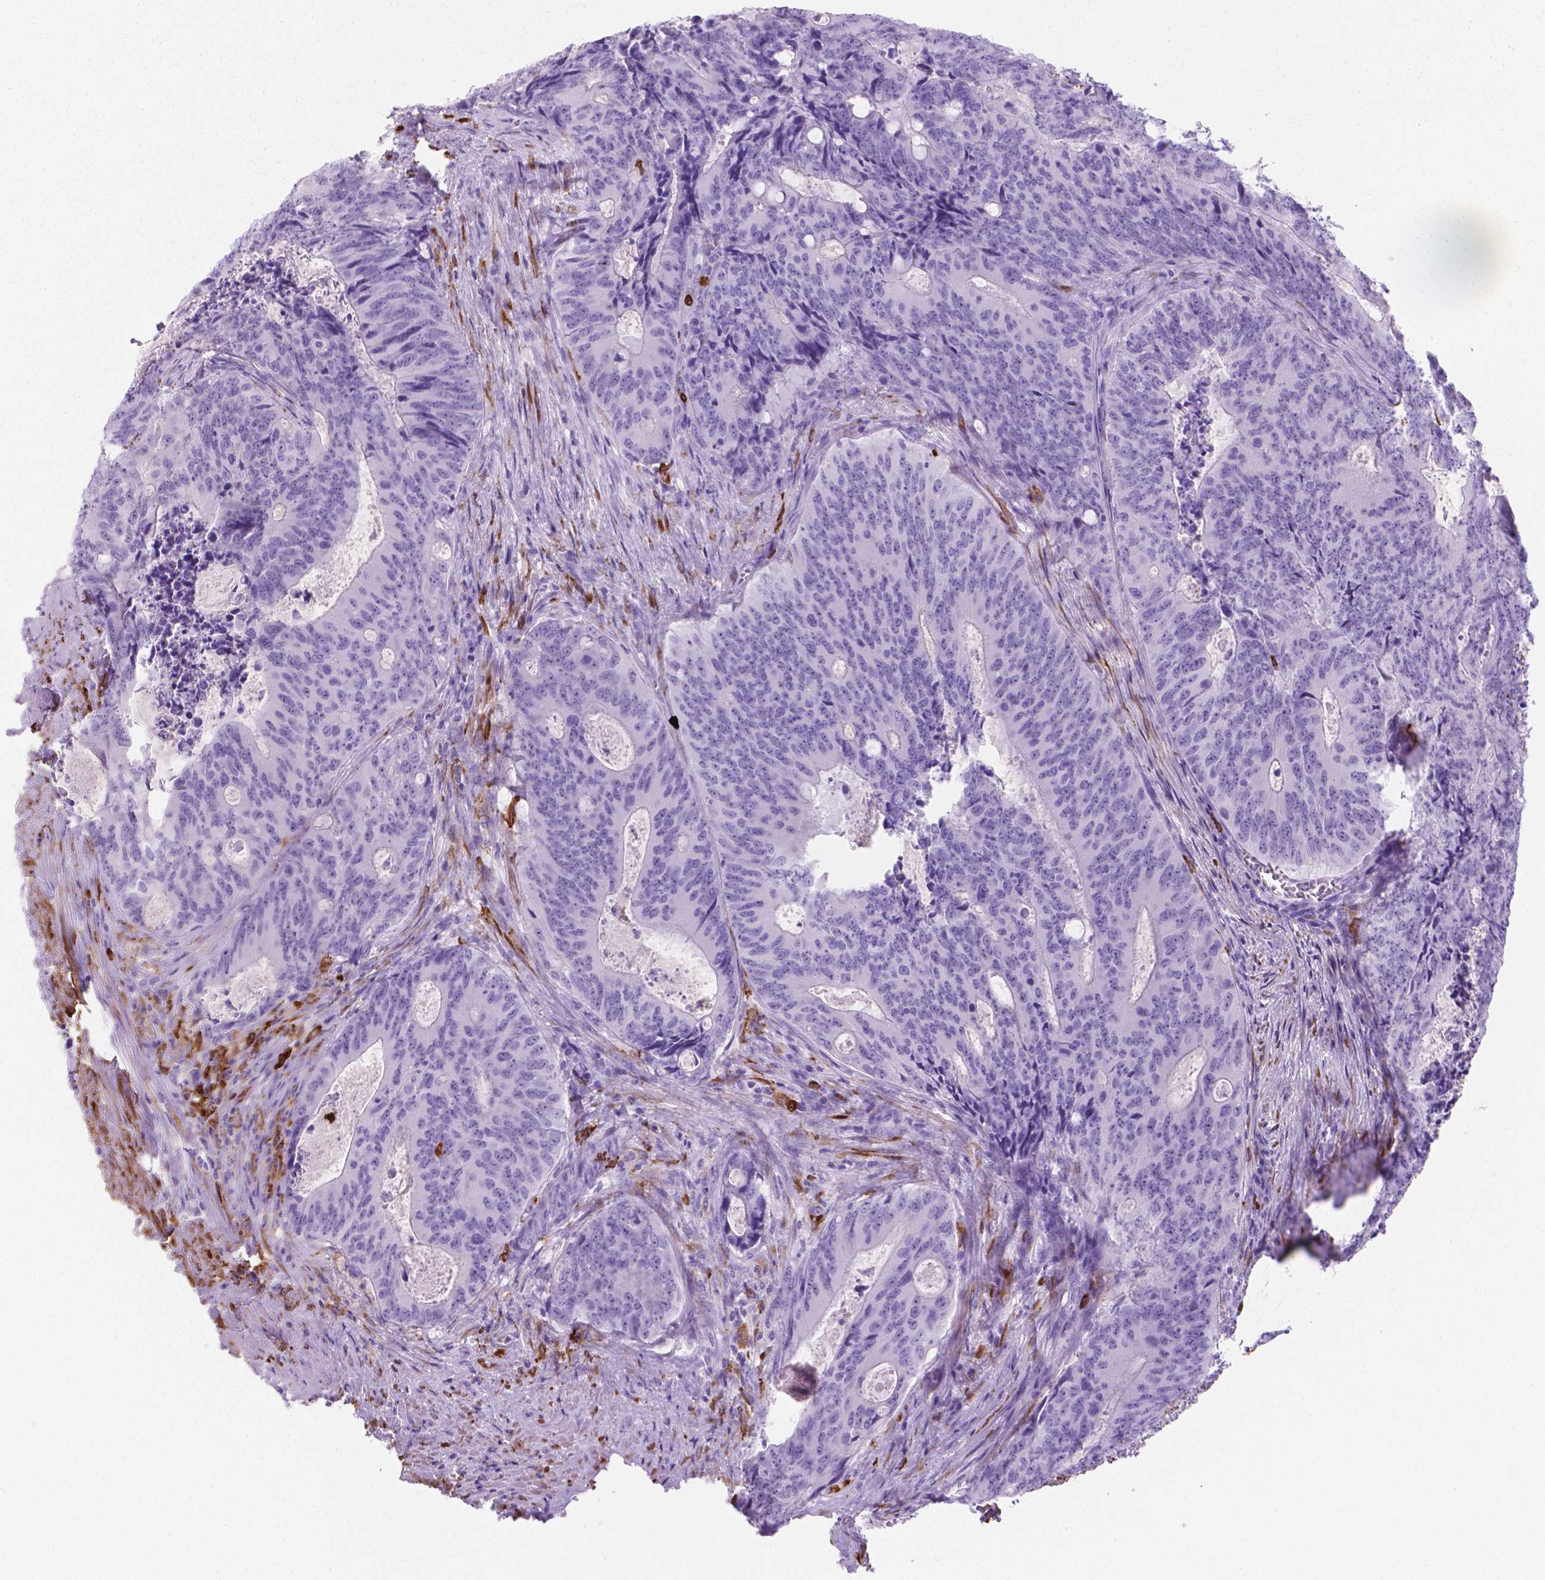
{"staining": {"intensity": "negative", "quantity": "none", "location": "none"}, "tissue": "colorectal cancer", "cell_type": "Tumor cells", "image_type": "cancer", "snomed": [{"axis": "morphology", "description": "Adenocarcinoma, NOS"}, {"axis": "topography", "description": "Colon"}], "caption": "Colorectal cancer was stained to show a protein in brown. There is no significant staining in tumor cells.", "gene": "MACF1", "patient": {"sex": "male", "age": 67}}